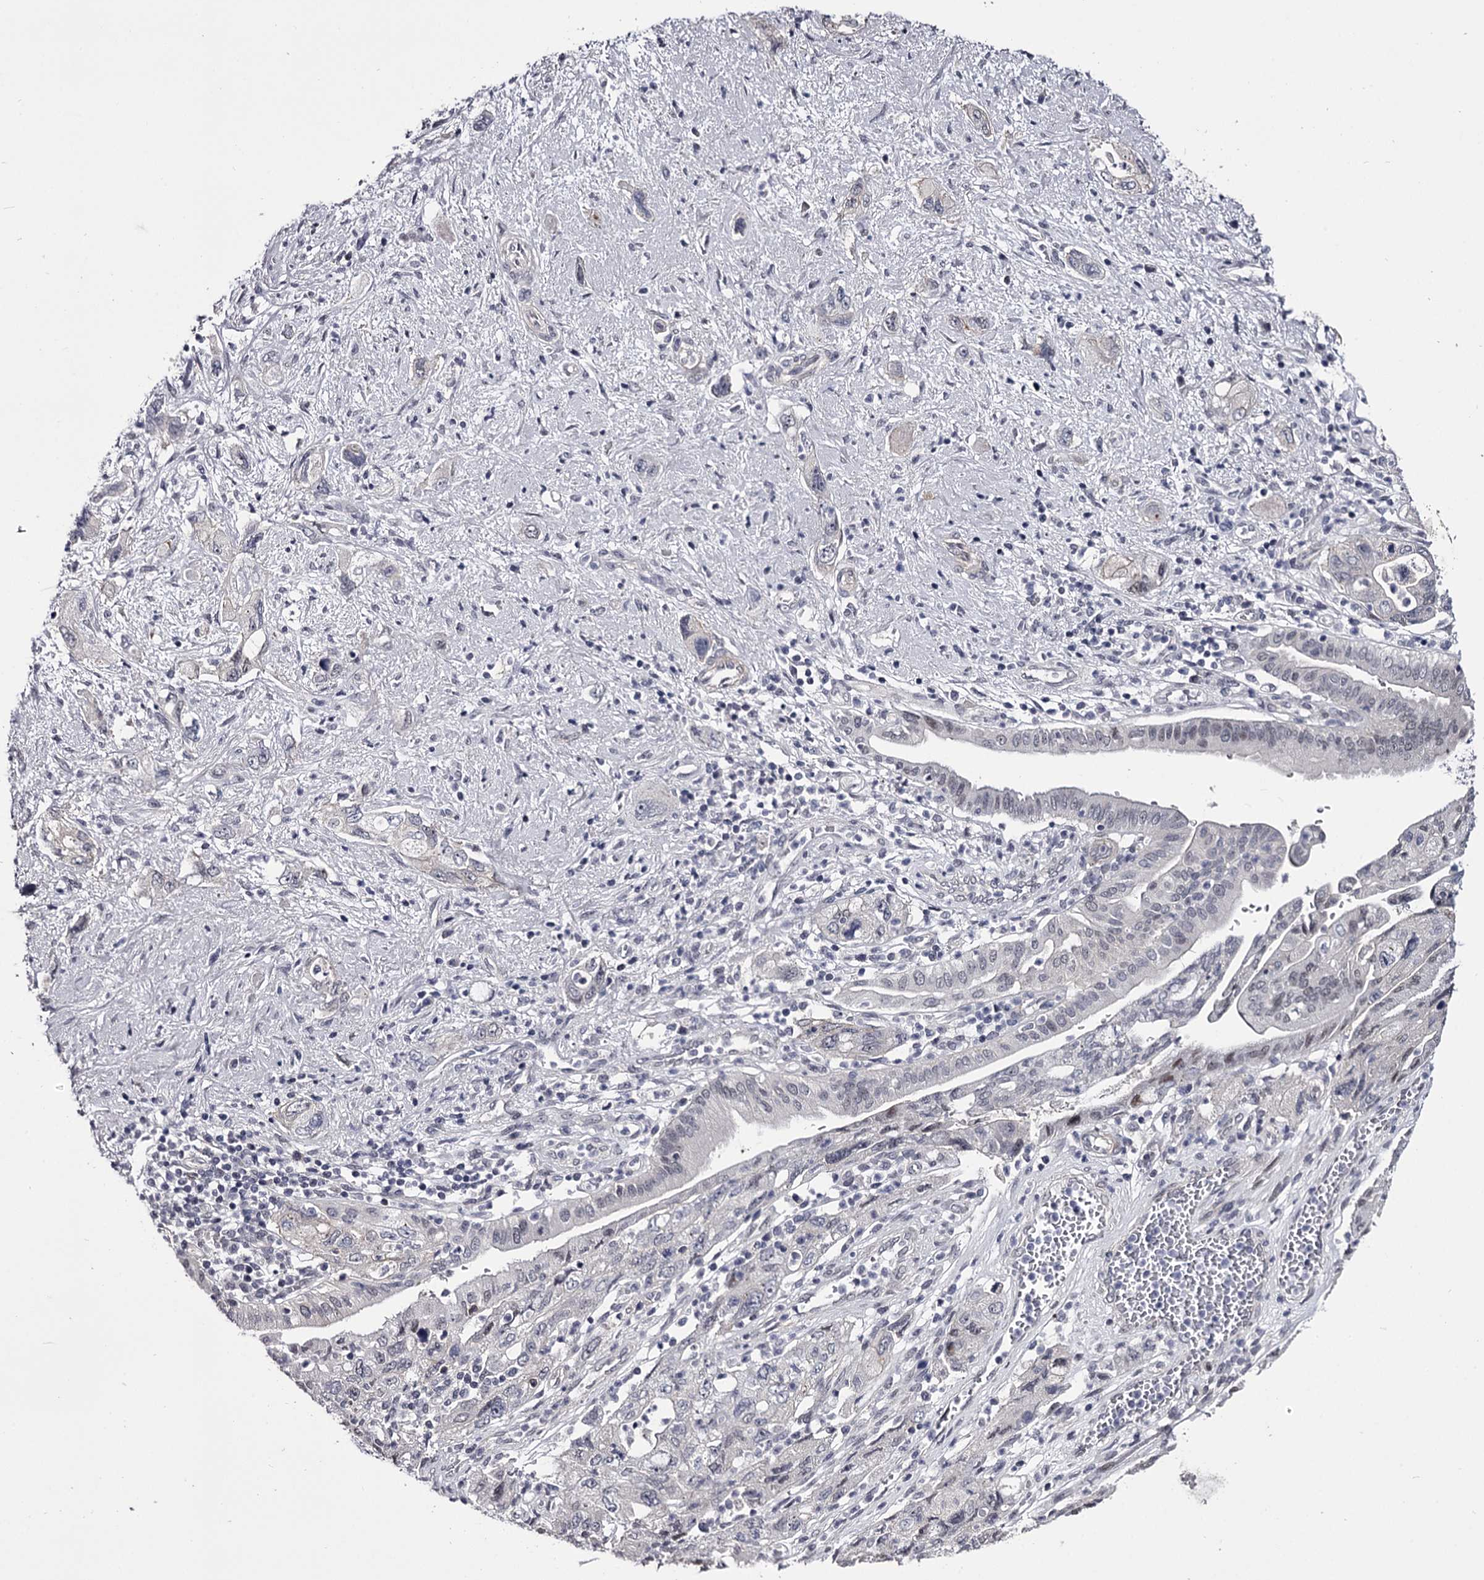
{"staining": {"intensity": "negative", "quantity": "none", "location": "none"}, "tissue": "pancreatic cancer", "cell_type": "Tumor cells", "image_type": "cancer", "snomed": [{"axis": "morphology", "description": "Adenocarcinoma, NOS"}, {"axis": "topography", "description": "Pancreas"}], "caption": "There is no significant positivity in tumor cells of pancreatic cancer (adenocarcinoma).", "gene": "OVOL2", "patient": {"sex": "female", "age": 73}}